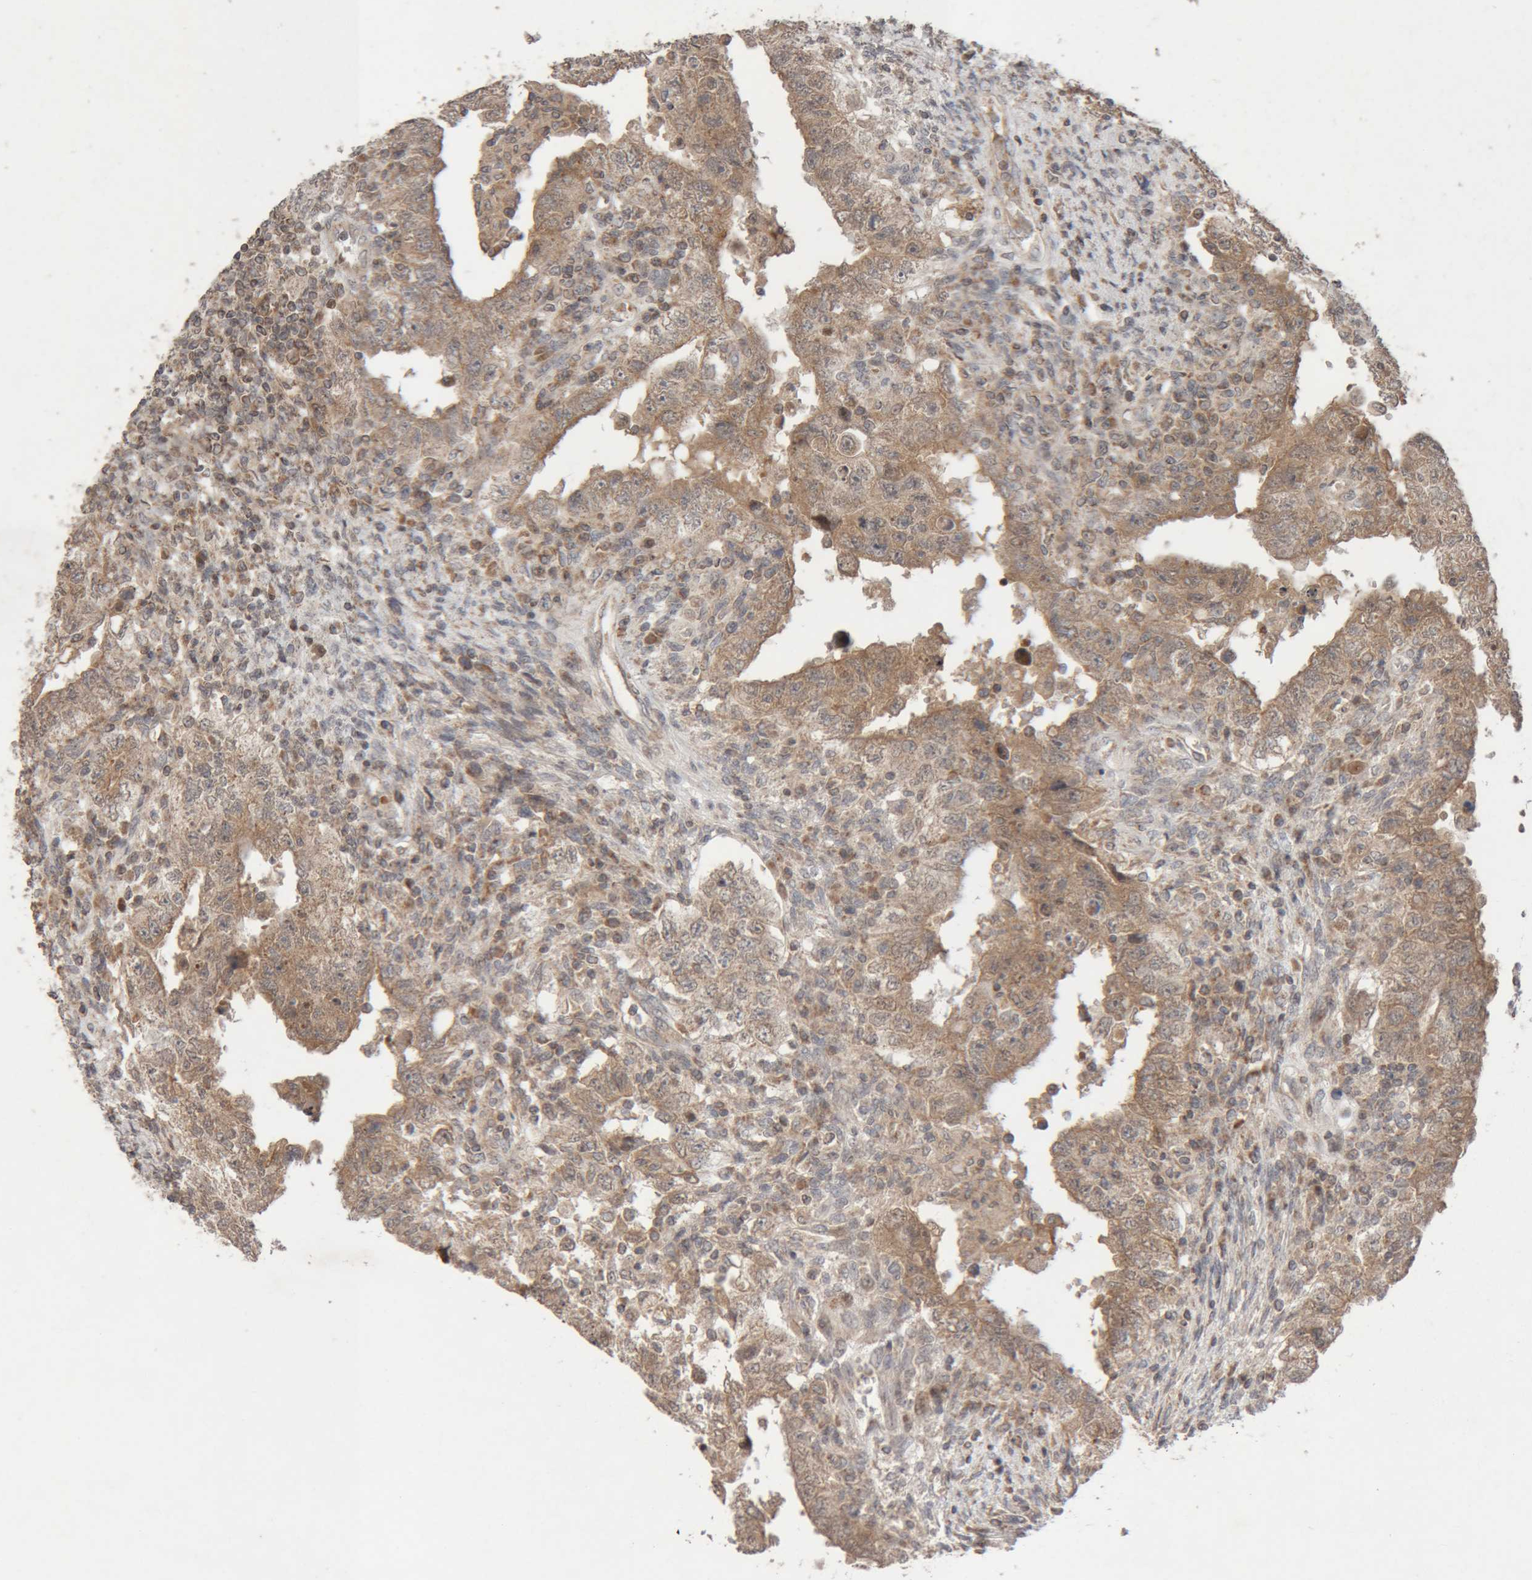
{"staining": {"intensity": "moderate", "quantity": ">75%", "location": "cytoplasmic/membranous"}, "tissue": "testis cancer", "cell_type": "Tumor cells", "image_type": "cancer", "snomed": [{"axis": "morphology", "description": "Carcinoma, Embryonal, NOS"}, {"axis": "topography", "description": "Testis"}], "caption": "This photomicrograph exhibits IHC staining of testis embryonal carcinoma, with medium moderate cytoplasmic/membranous staining in approximately >75% of tumor cells.", "gene": "KIF21B", "patient": {"sex": "male", "age": 26}}